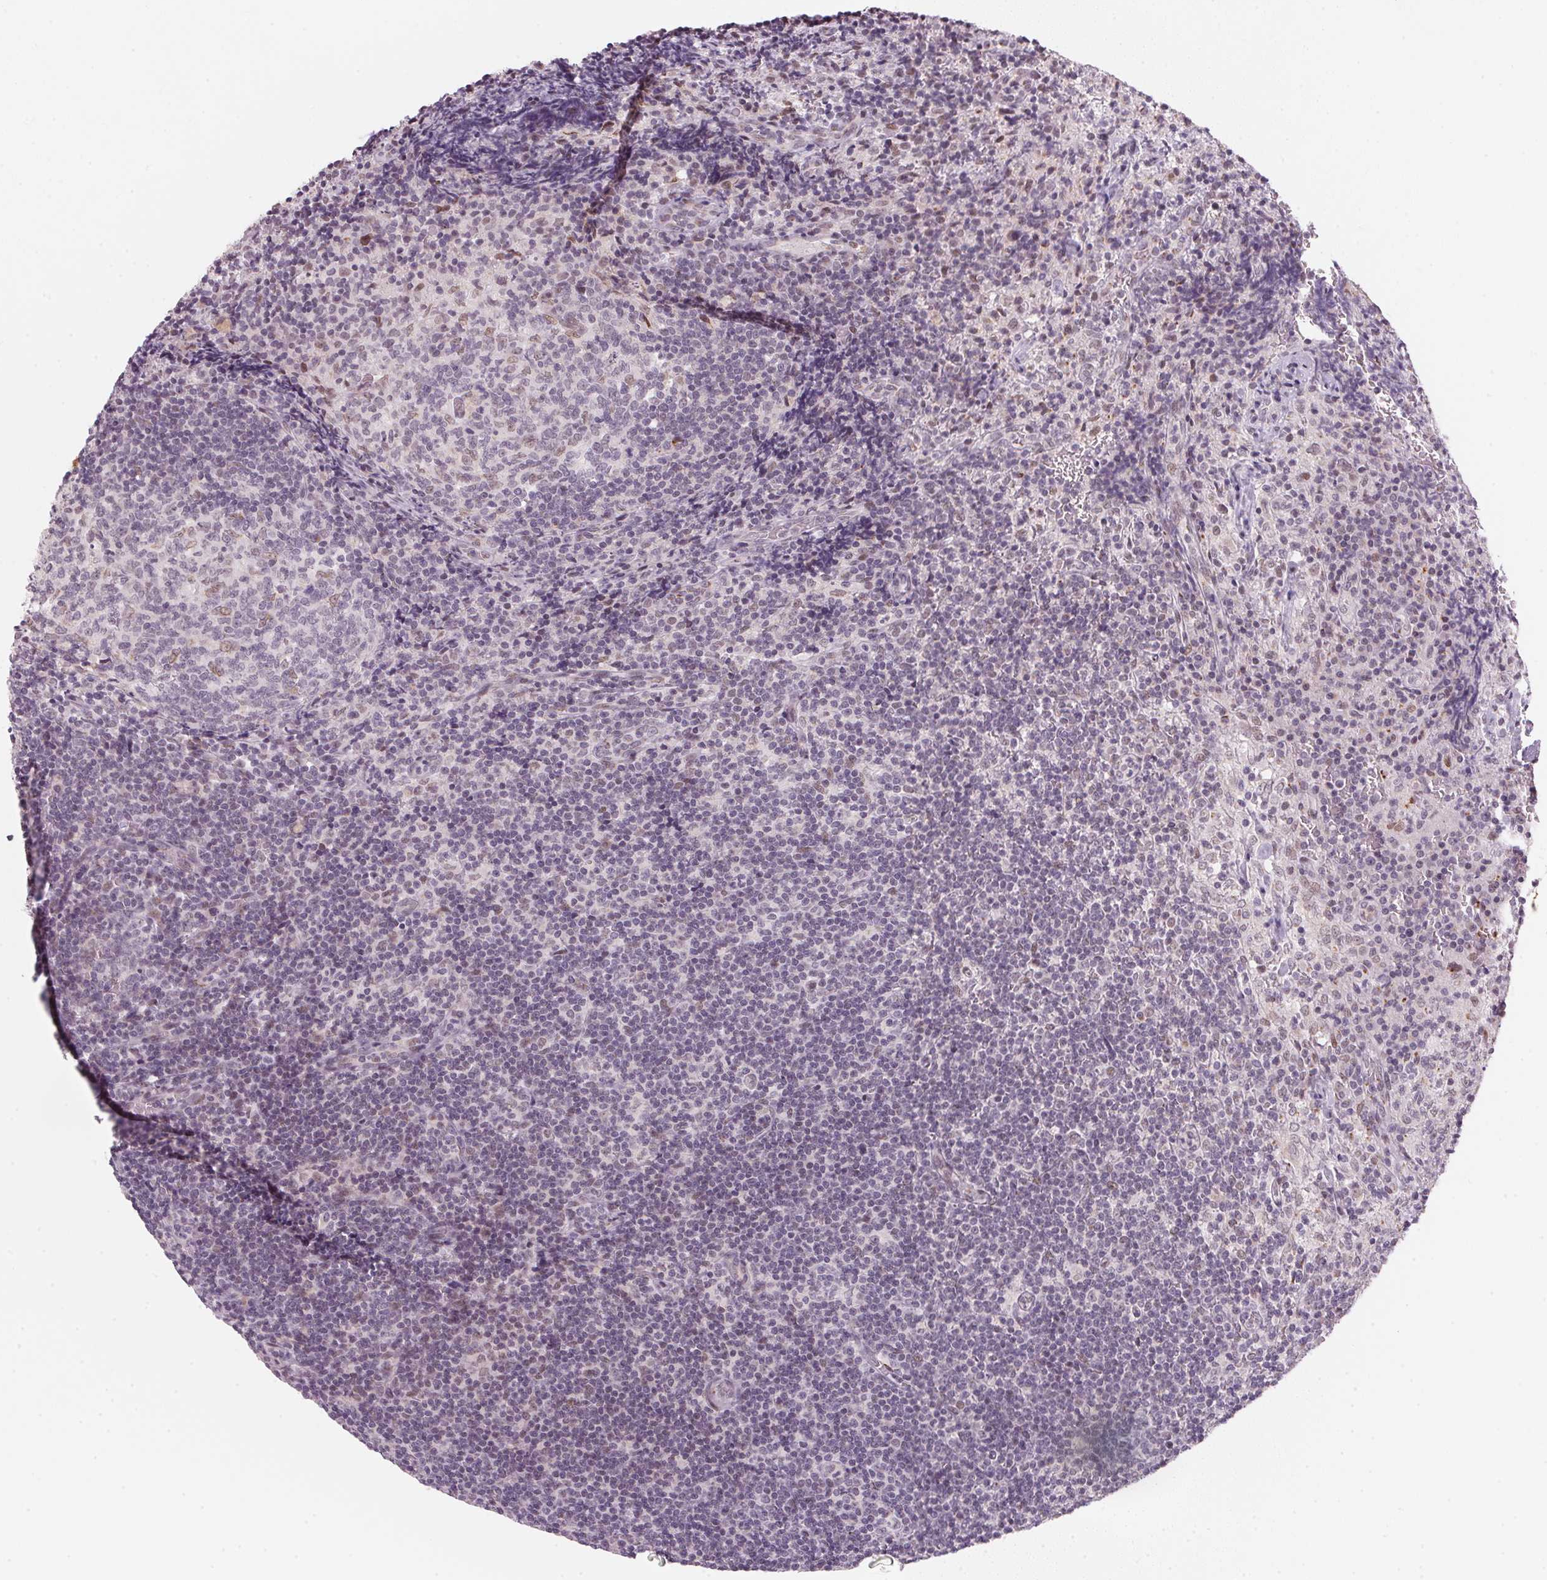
{"staining": {"intensity": "weak", "quantity": "25%-75%", "location": "cytoplasmic/membranous"}, "tissue": "lymph node", "cell_type": "Germinal center cells", "image_type": "normal", "snomed": [{"axis": "morphology", "description": "Normal tissue, NOS"}, {"axis": "topography", "description": "Lymph node"}], "caption": "Immunohistochemistry (IHC) micrograph of unremarkable lymph node: human lymph node stained using immunohistochemistry reveals low levels of weak protein expression localized specifically in the cytoplasmic/membranous of germinal center cells, appearing as a cytoplasmic/membranous brown color.", "gene": "RAB22A", "patient": {"sex": "male", "age": 67}}